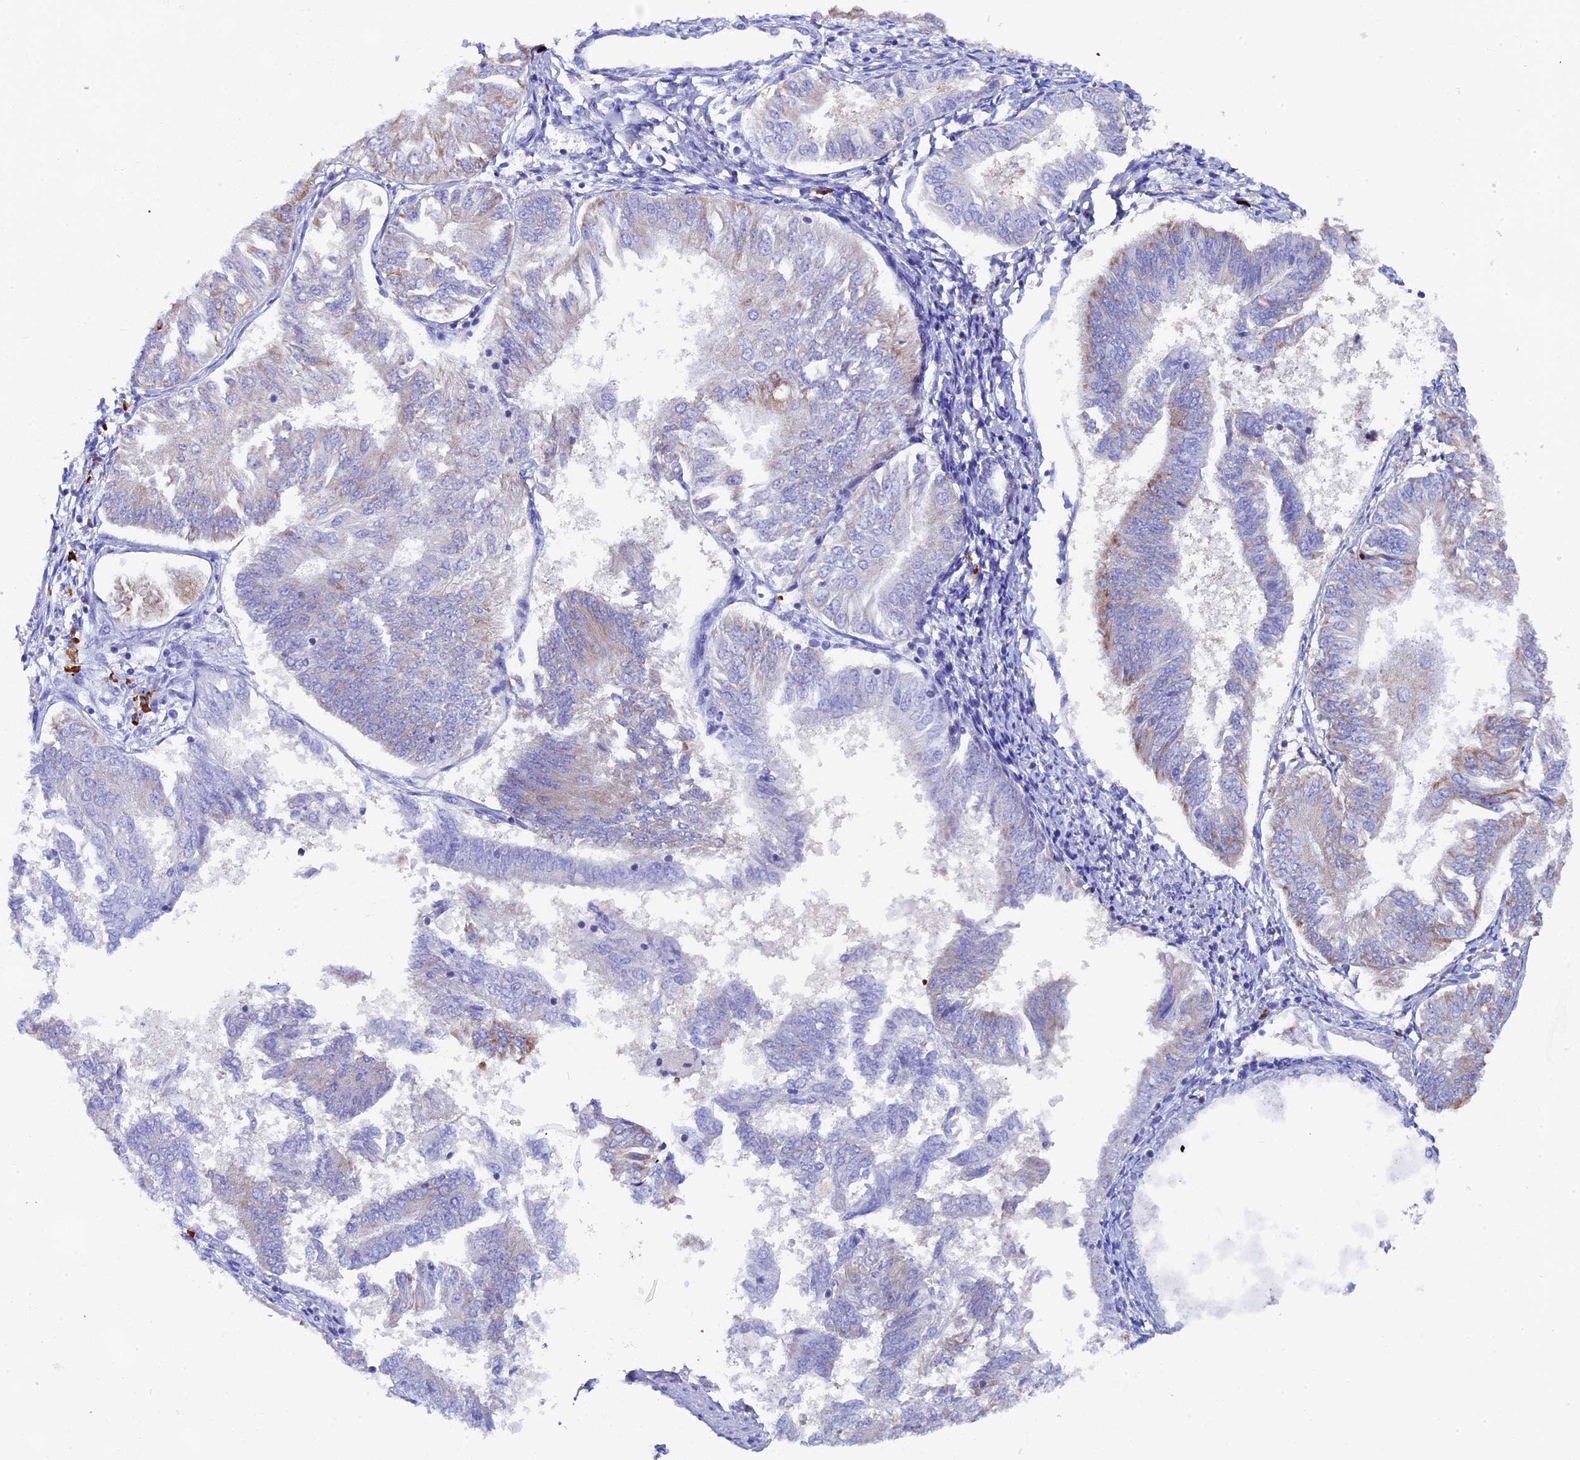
{"staining": {"intensity": "weak", "quantity": "<25%", "location": "cytoplasmic/membranous"}, "tissue": "endometrial cancer", "cell_type": "Tumor cells", "image_type": "cancer", "snomed": [{"axis": "morphology", "description": "Adenocarcinoma, NOS"}, {"axis": "topography", "description": "Endometrium"}], "caption": "The IHC photomicrograph has no significant expression in tumor cells of endometrial cancer (adenocarcinoma) tissue.", "gene": "FKBP11", "patient": {"sex": "female", "age": 58}}